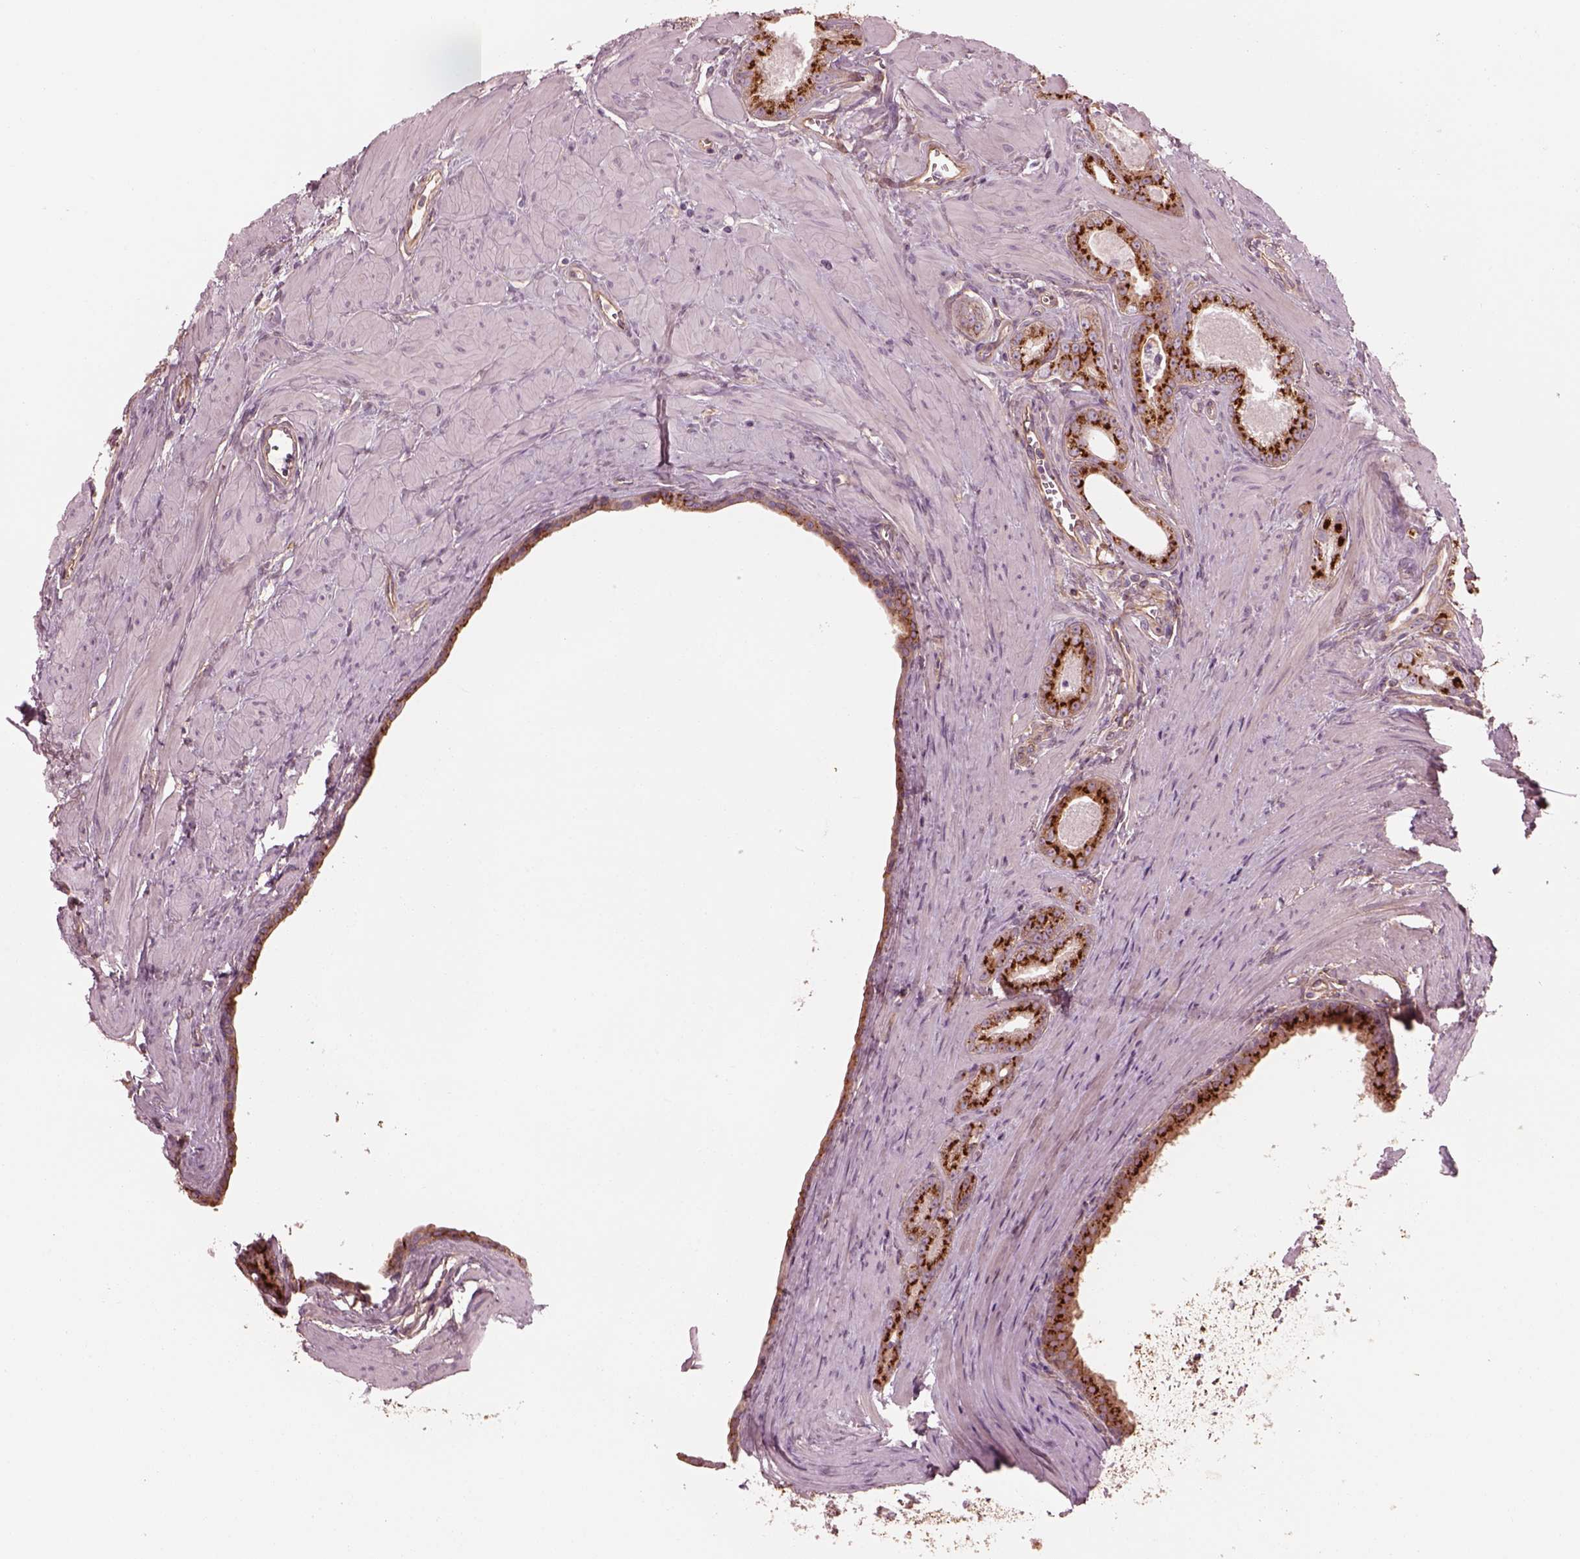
{"staining": {"intensity": "strong", "quantity": ">75%", "location": "cytoplasmic/membranous"}, "tissue": "prostate cancer", "cell_type": "Tumor cells", "image_type": "cancer", "snomed": [{"axis": "morphology", "description": "Adenocarcinoma, NOS"}, {"axis": "topography", "description": "Prostate"}], "caption": "Immunohistochemistry histopathology image of neoplastic tissue: human adenocarcinoma (prostate) stained using immunohistochemistry reveals high levels of strong protein expression localized specifically in the cytoplasmic/membranous of tumor cells, appearing as a cytoplasmic/membranous brown color.", "gene": "ELAPOR1", "patient": {"sex": "male", "age": 71}}